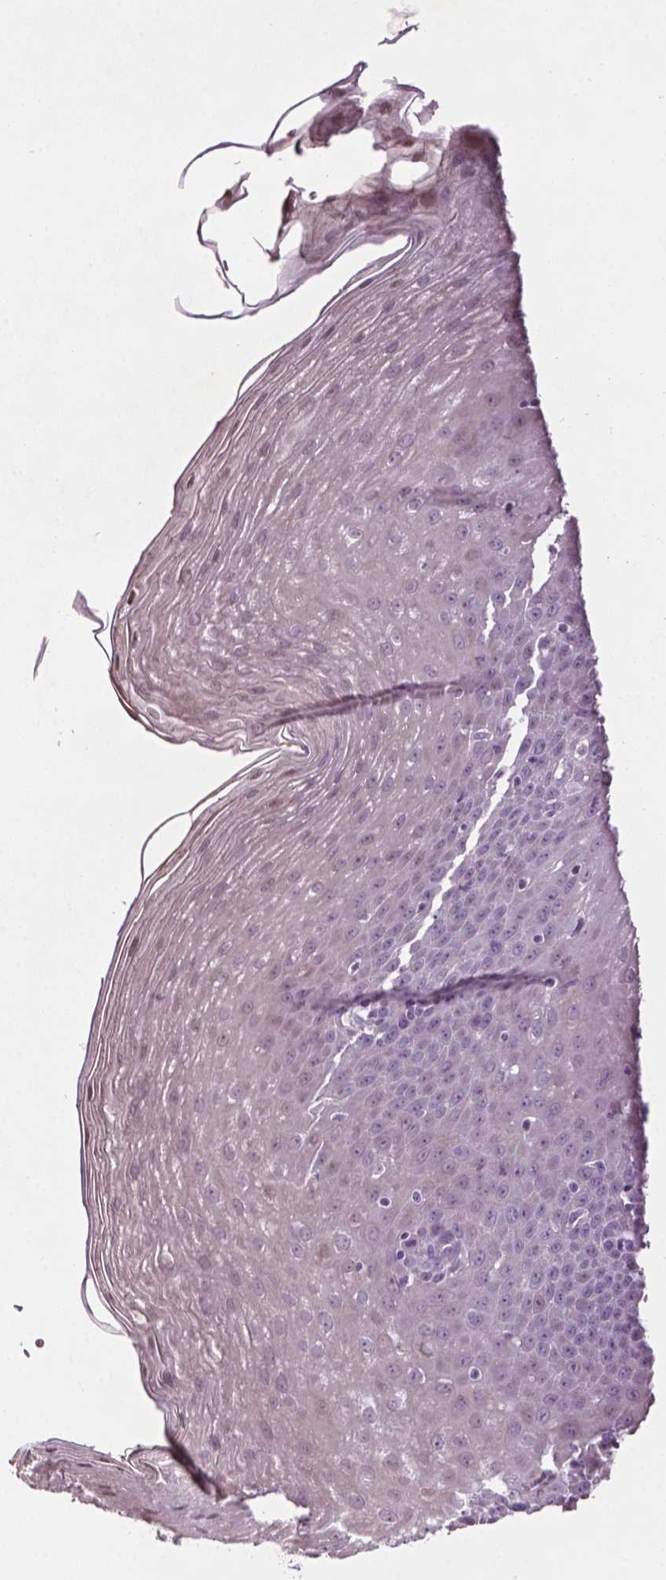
{"staining": {"intensity": "negative", "quantity": "none", "location": "none"}, "tissue": "esophagus", "cell_type": "Squamous epithelial cells", "image_type": "normal", "snomed": [{"axis": "morphology", "description": "Normal tissue, NOS"}, {"axis": "topography", "description": "Esophagus"}], "caption": "A histopathology image of esophagus stained for a protein displays no brown staining in squamous epithelial cells.", "gene": "NTNG2", "patient": {"sex": "female", "age": 81}}